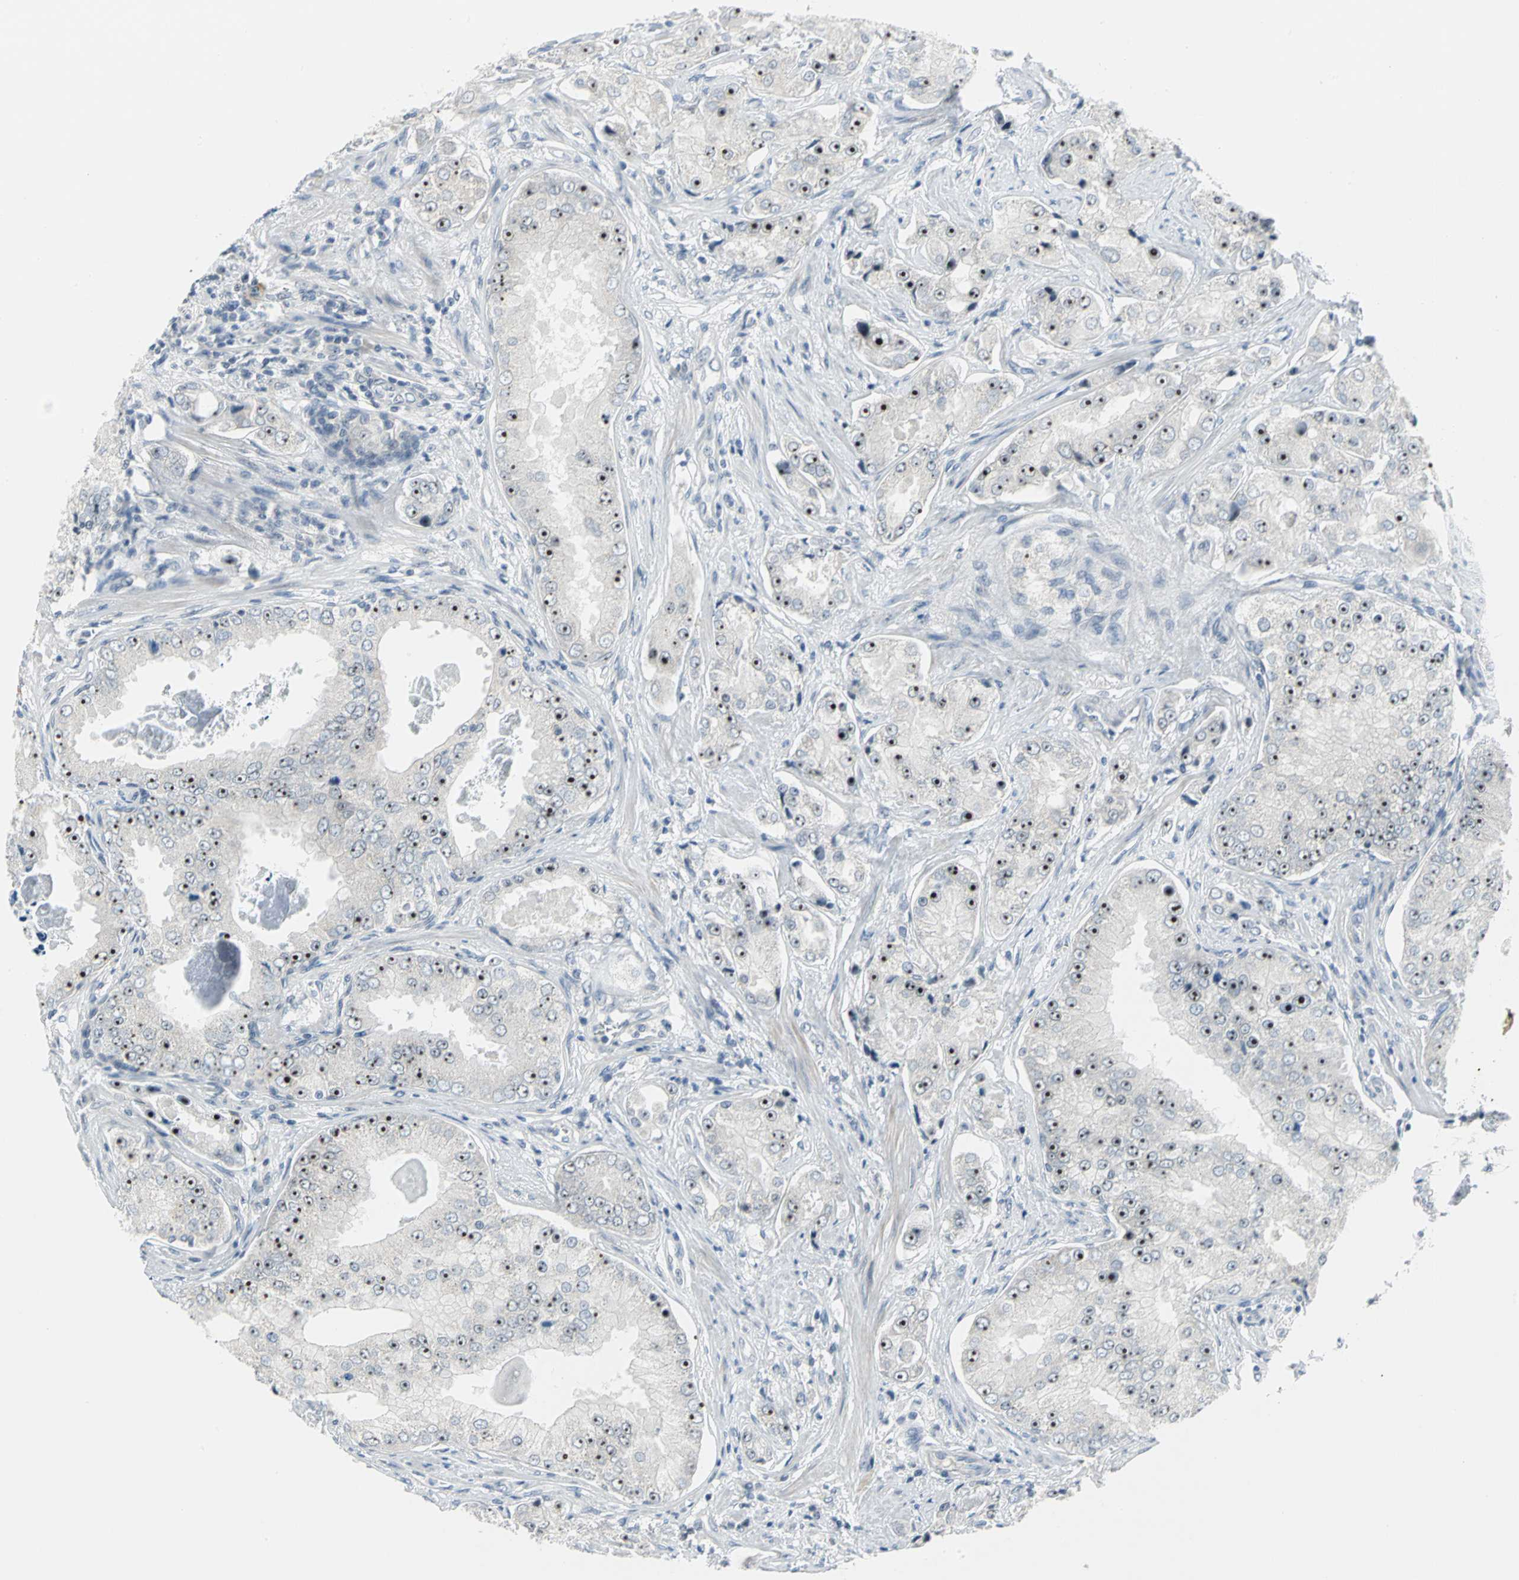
{"staining": {"intensity": "strong", "quantity": ">75%", "location": "nuclear"}, "tissue": "prostate cancer", "cell_type": "Tumor cells", "image_type": "cancer", "snomed": [{"axis": "morphology", "description": "Adenocarcinoma, High grade"}, {"axis": "topography", "description": "Prostate"}], "caption": "Immunohistochemistry (IHC) (DAB) staining of human adenocarcinoma (high-grade) (prostate) reveals strong nuclear protein staining in about >75% of tumor cells.", "gene": "MYBBP1A", "patient": {"sex": "male", "age": 73}}